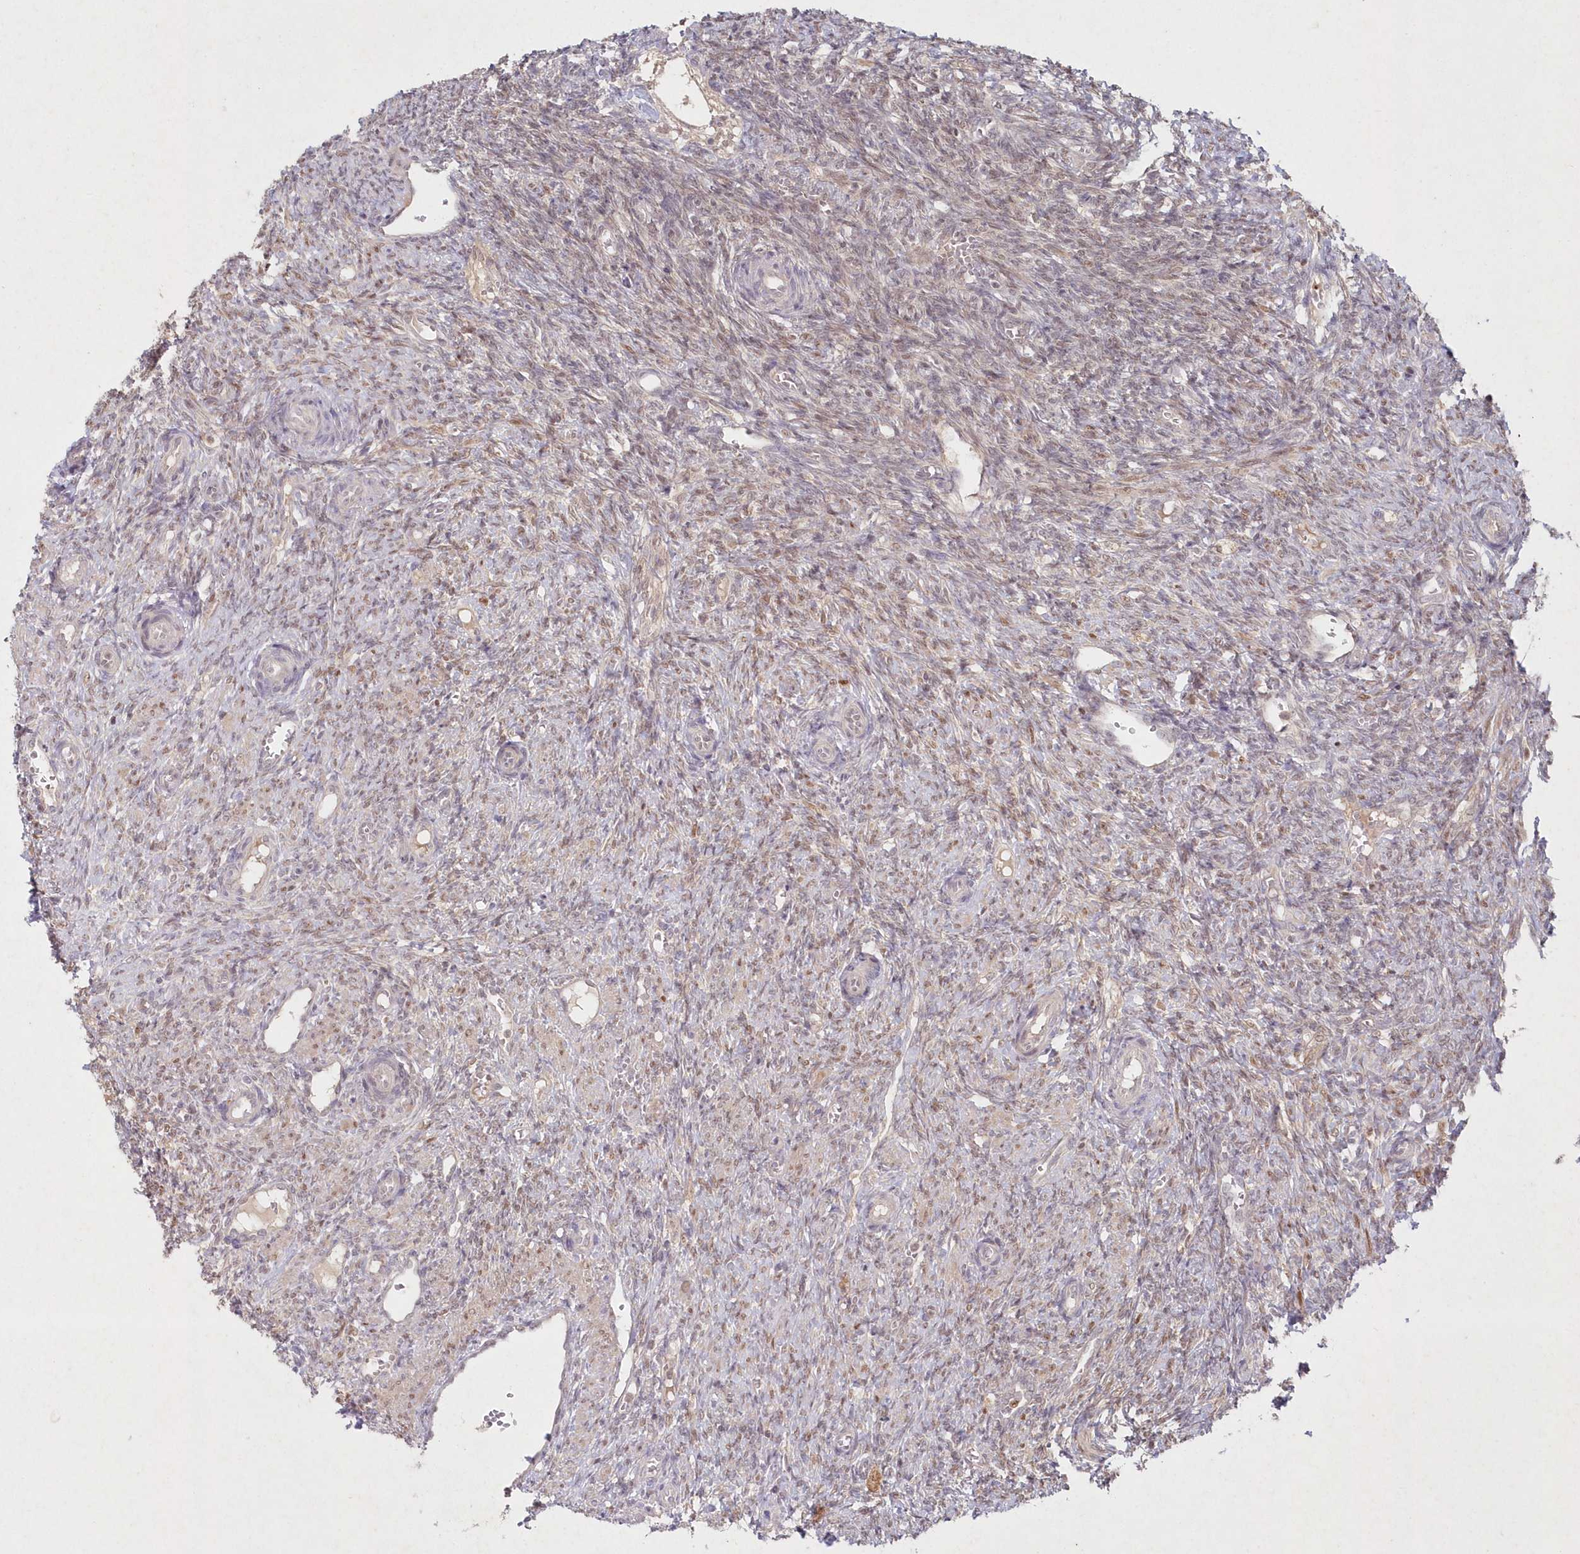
{"staining": {"intensity": "weak", "quantity": "<25%", "location": "nuclear"}, "tissue": "ovary", "cell_type": "Ovarian stroma cells", "image_type": "normal", "snomed": [{"axis": "morphology", "description": "Normal tissue, NOS"}, {"axis": "topography", "description": "Ovary"}], "caption": "This micrograph is of unremarkable ovary stained with immunohistochemistry to label a protein in brown with the nuclei are counter-stained blue. There is no positivity in ovarian stroma cells. Brightfield microscopy of immunohistochemistry stained with DAB (brown) and hematoxylin (blue), captured at high magnification.", "gene": "ASCC1", "patient": {"sex": "female", "age": 41}}